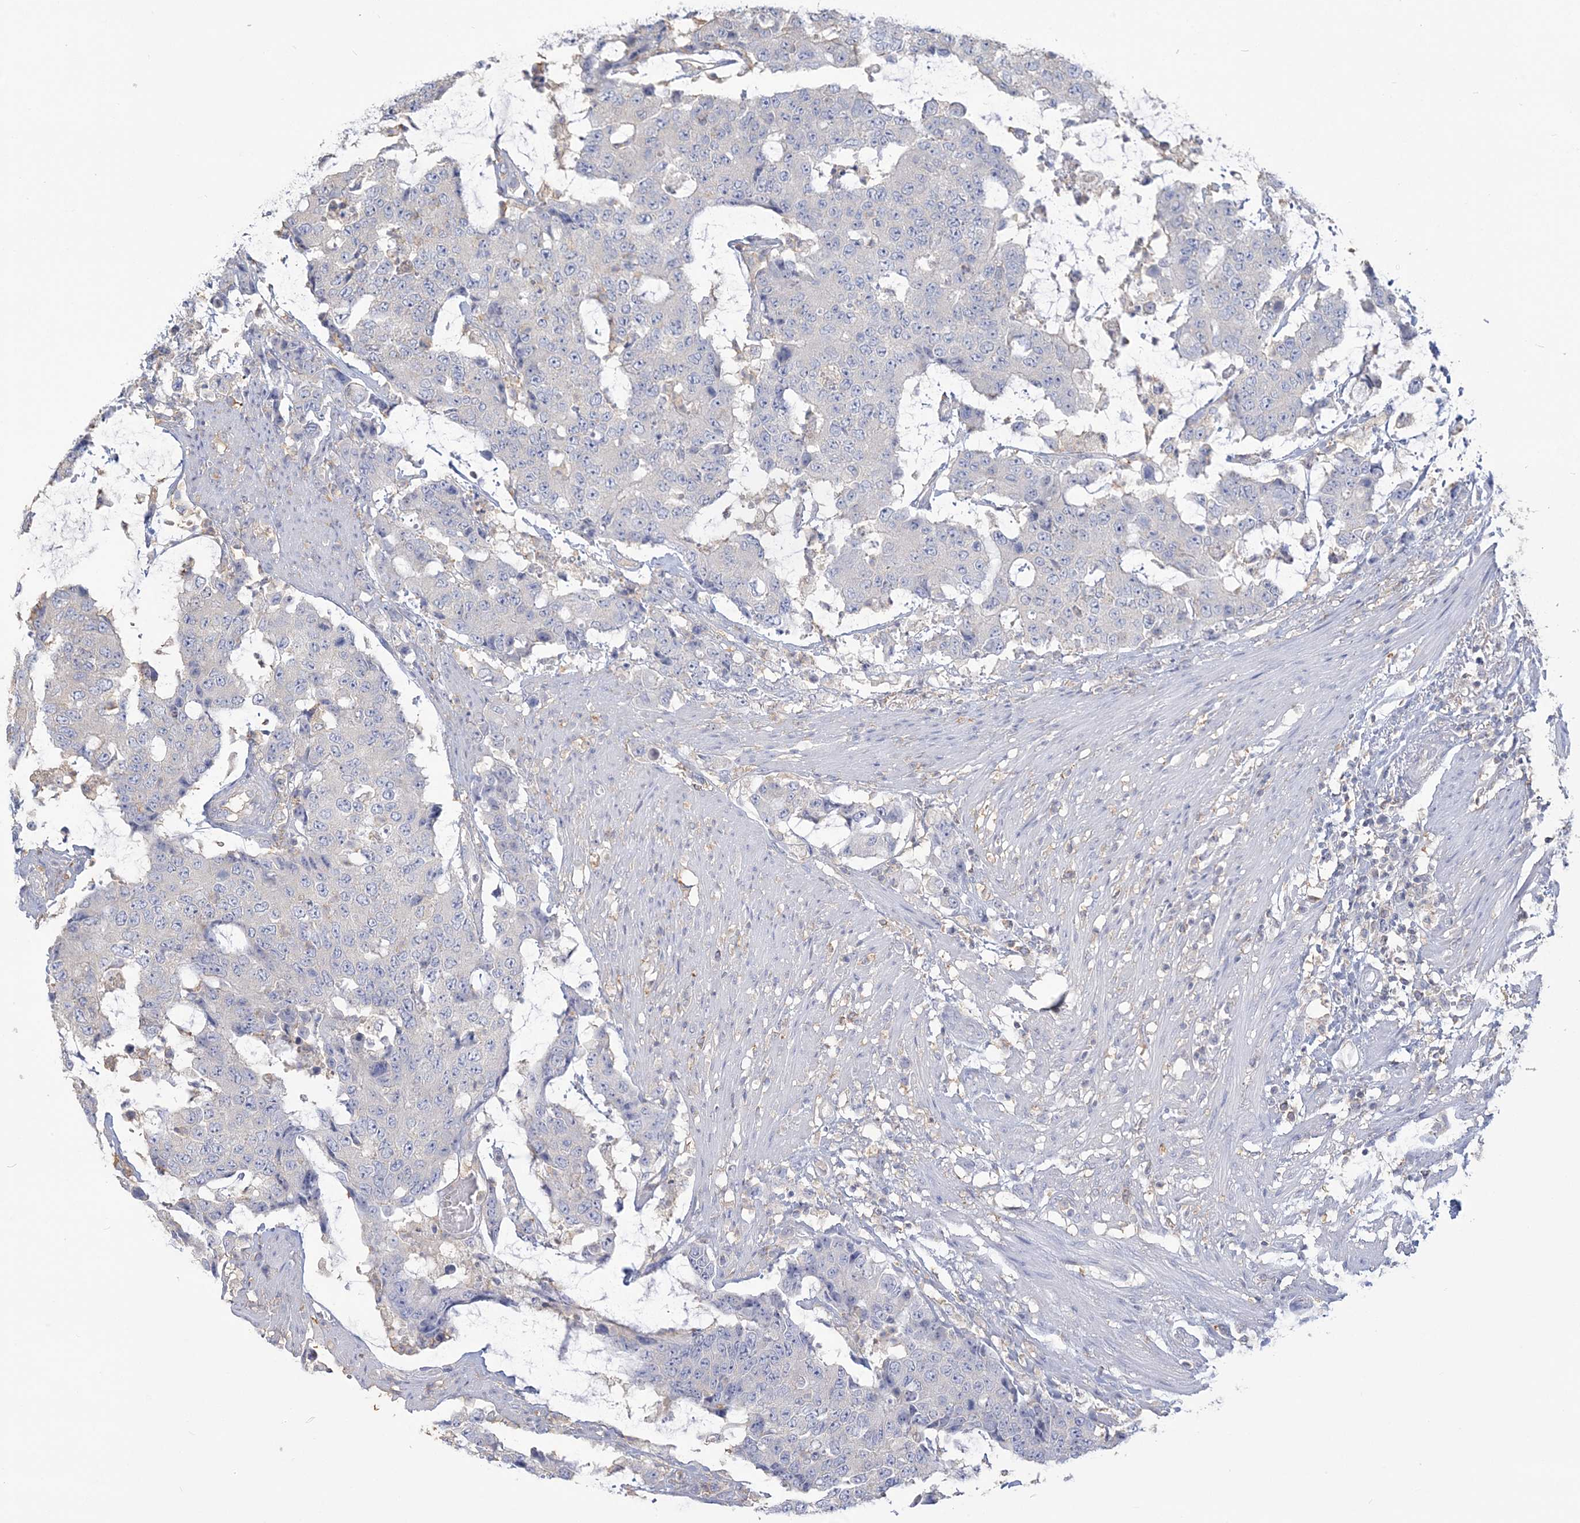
{"staining": {"intensity": "negative", "quantity": "none", "location": "none"}, "tissue": "colorectal cancer", "cell_type": "Tumor cells", "image_type": "cancer", "snomed": [{"axis": "morphology", "description": "Adenocarcinoma, NOS"}, {"axis": "topography", "description": "Colon"}], "caption": "Tumor cells are negative for protein expression in human adenocarcinoma (colorectal).", "gene": "ANKS1A", "patient": {"sex": "female", "age": 86}}